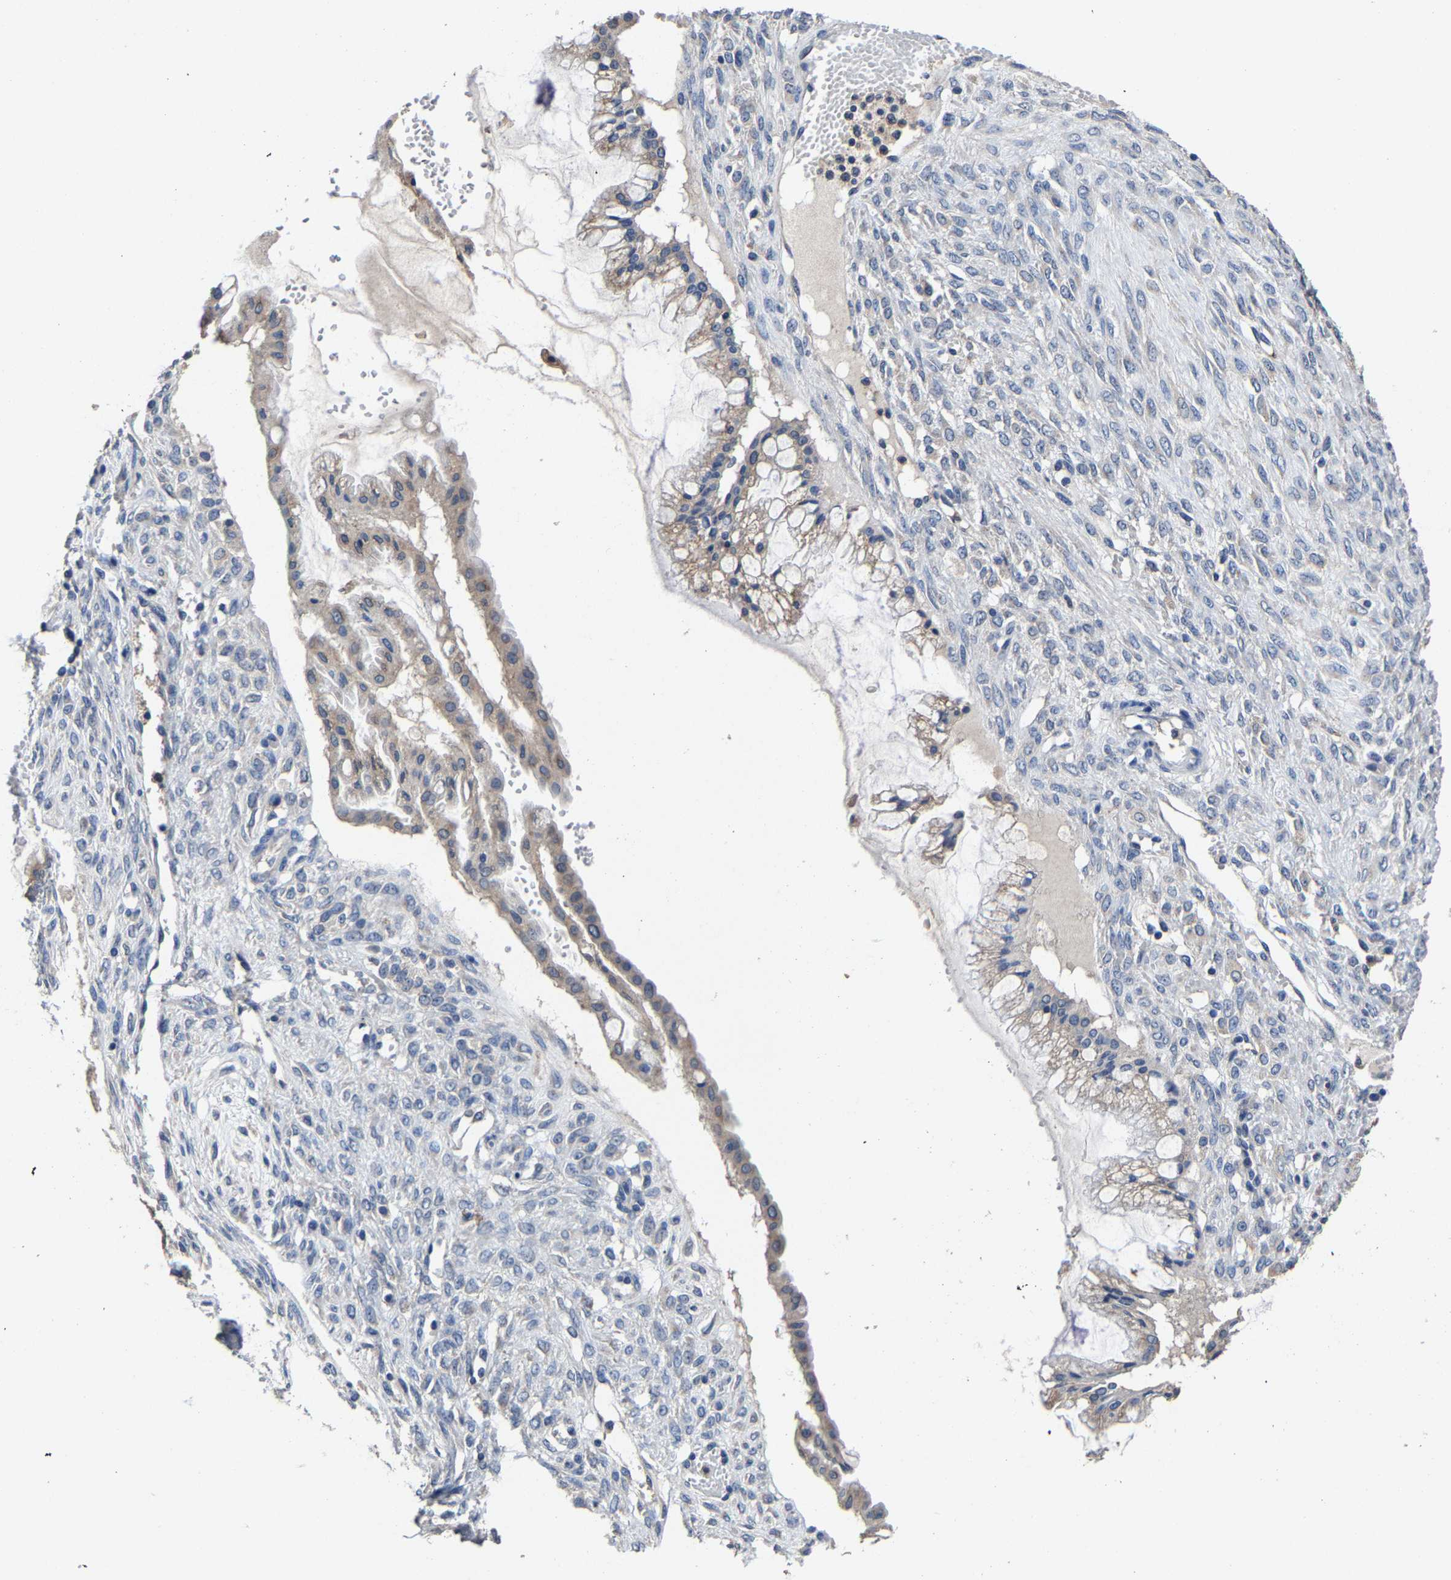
{"staining": {"intensity": "weak", "quantity": "25%-75%", "location": "cytoplasmic/membranous"}, "tissue": "ovarian cancer", "cell_type": "Tumor cells", "image_type": "cancer", "snomed": [{"axis": "morphology", "description": "Cystadenocarcinoma, mucinous, NOS"}, {"axis": "topography", "description": "Ovary"}], "caption": "A histopathology image showing weak cytoplasmic/membranous positivity in approximately 25%-75% of tumor cells in mucinous cystadenocarcinoma (ovarian), as visualized by brown immunohistochemical staining.", "gene": "EBAG9", "patient": {"sex": "female", "age": 73}}